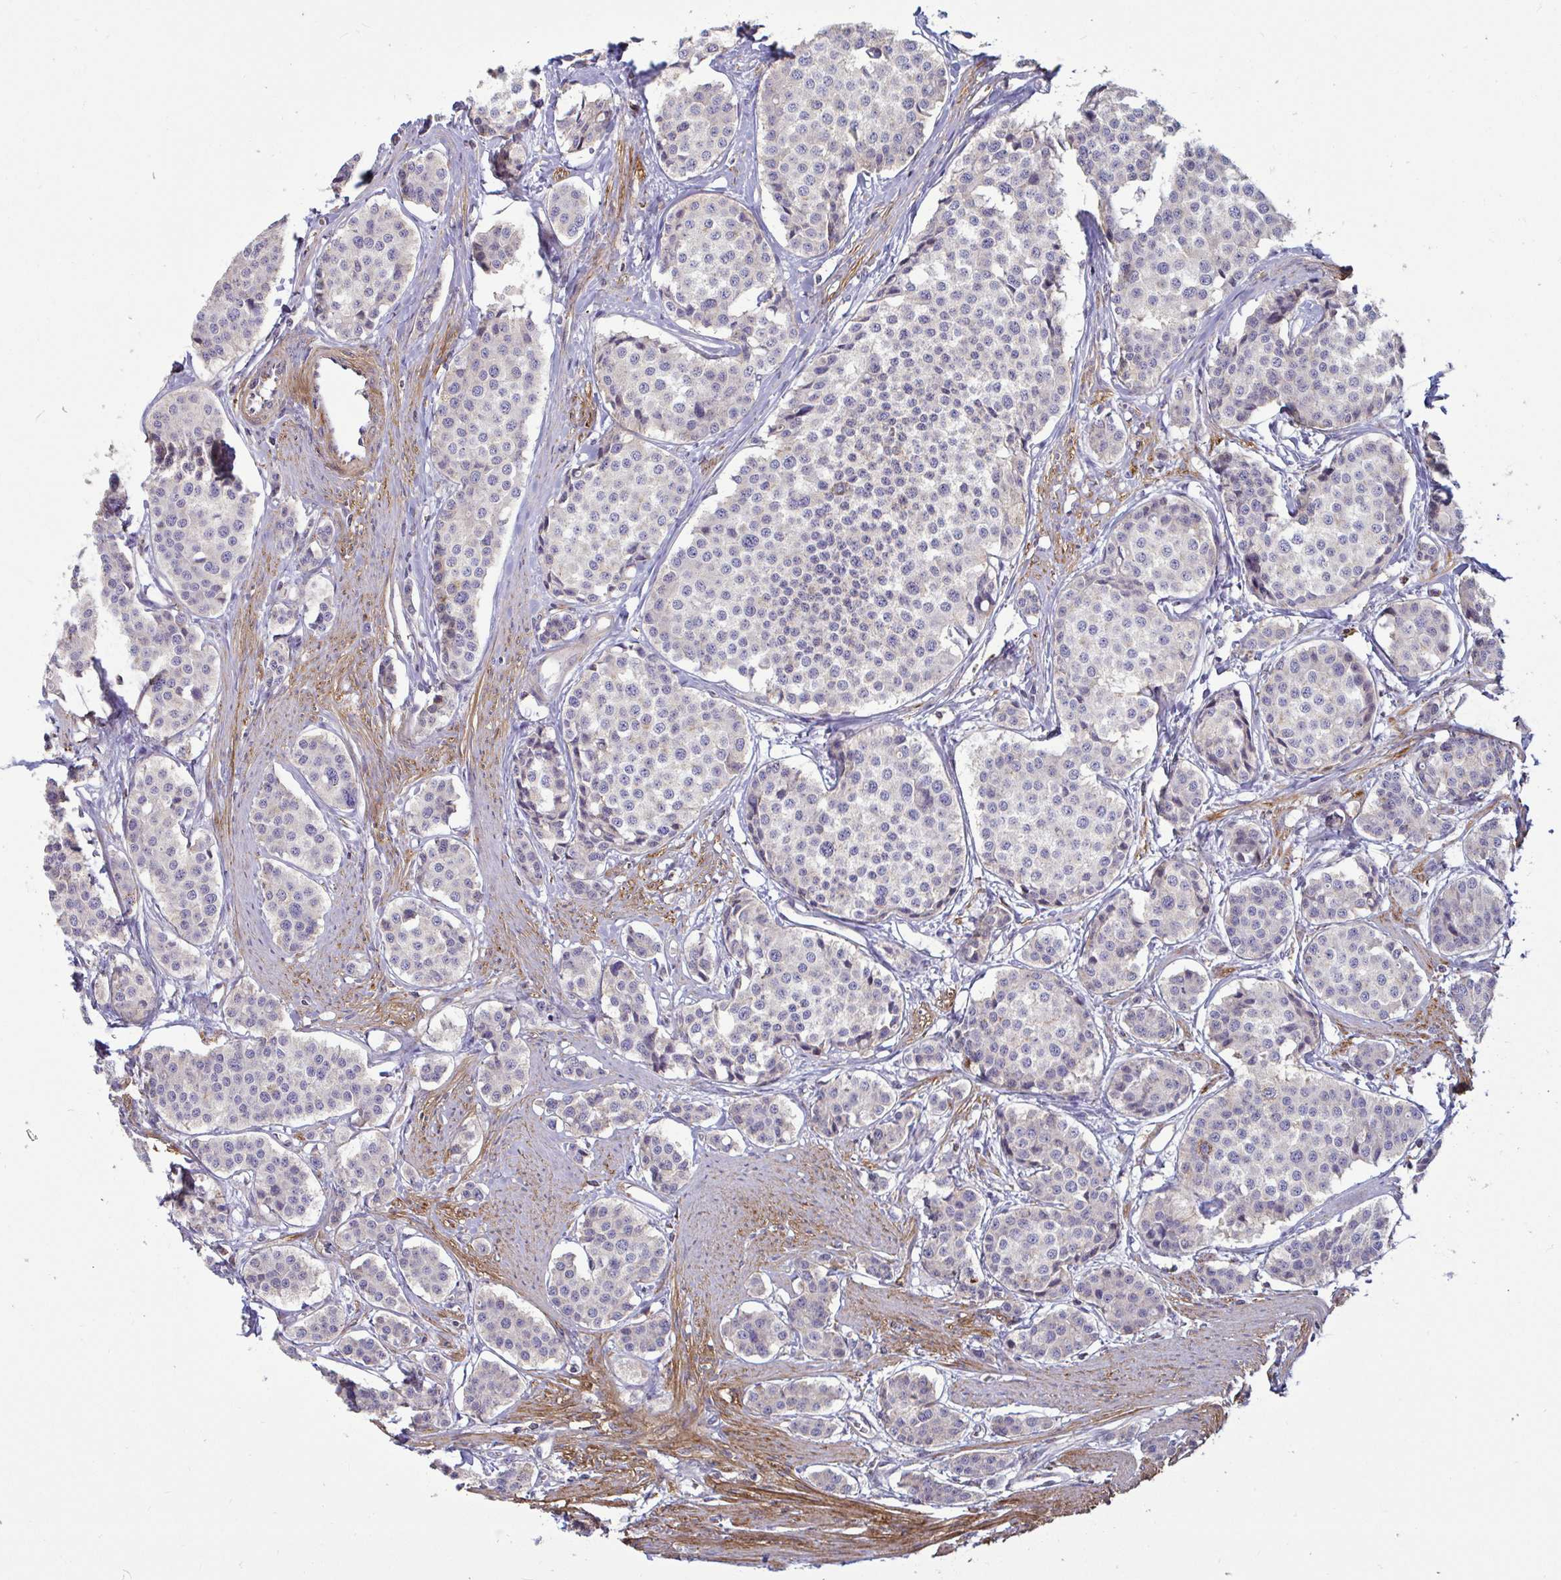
{"staining": {"intensity": "negative", "quantity": "none", "location": "none"}, "tissue": "carcinoid", "cell_type": "Tumor cells", "image_type": "cancer", "snomed": [{"axis": "morphology", "description": "Carcinoid, malignant, NOS"}, {"axis": "topography", "description": "Small intestine"}], "caption": "High magnification brightfield microscopy of carcinoid (malignant) stained with DAB (3,3'-diaminobenzidine) (brown) and counterstained with hematoxylin (blue): tumor cells show no significant staining.", "gene": "SPRY1", "patient": {"sex": "male", "age": 60}}